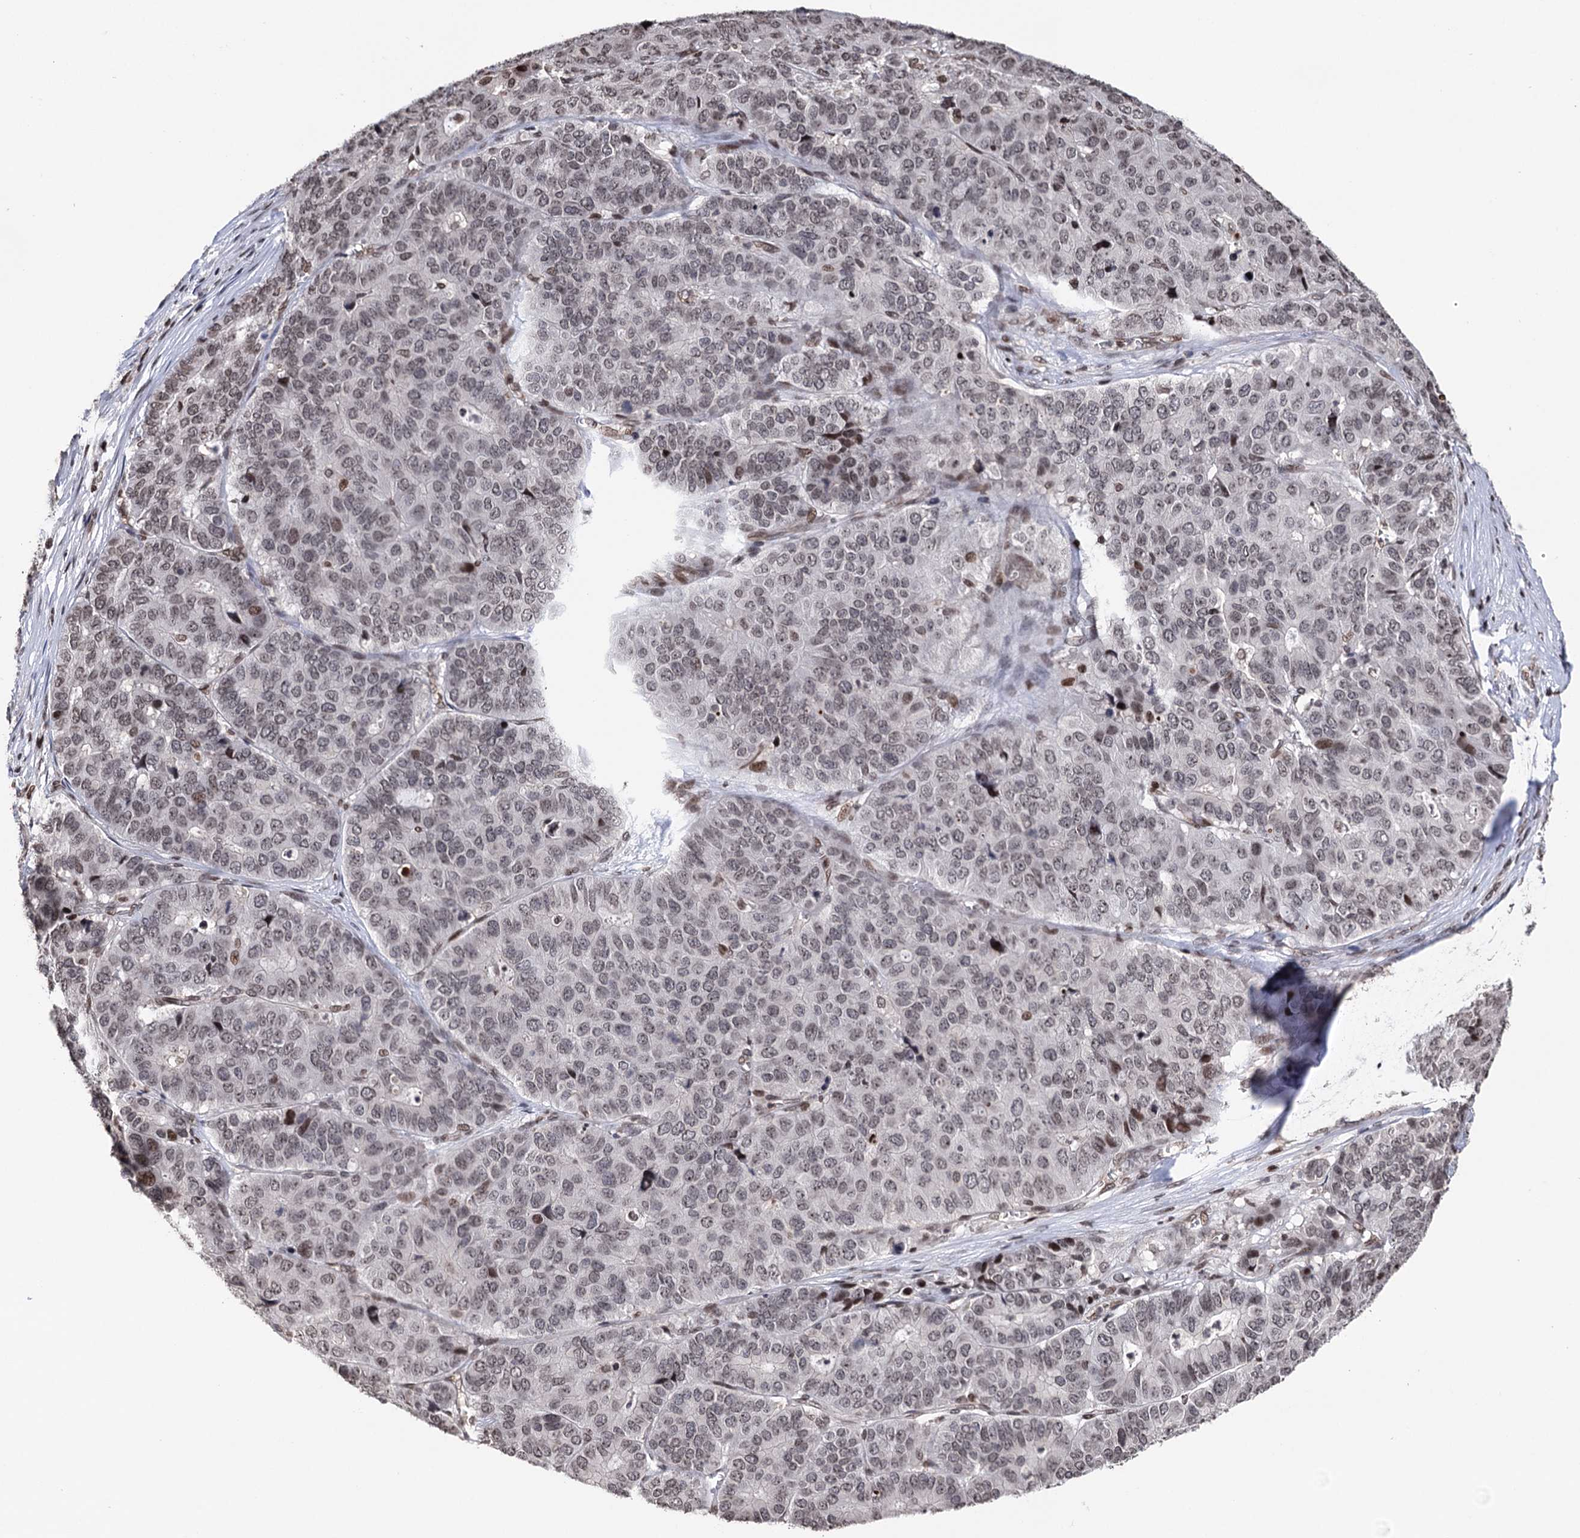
{"staining": {"intensity": "moderate", "quantity": "<25%", "location": "nuclear"}, "tissue": "pancreatic cancer", "cell_type": "Tumor cells", "image_type": "cancer", "snomed": [{"axis": "morphology", "description": "Adenocarcinoma, NOS"}, {"axis": "topography", "description": "Pancreas"}], "caption": "Adenocarcinoma (pancreatic) stained with DAB IHC shows low levels of moderate nuclear expression in approximately <25% of tumor cells.", "gene": "CCDC77", "patient": {"sex": "male", "age": 50}}